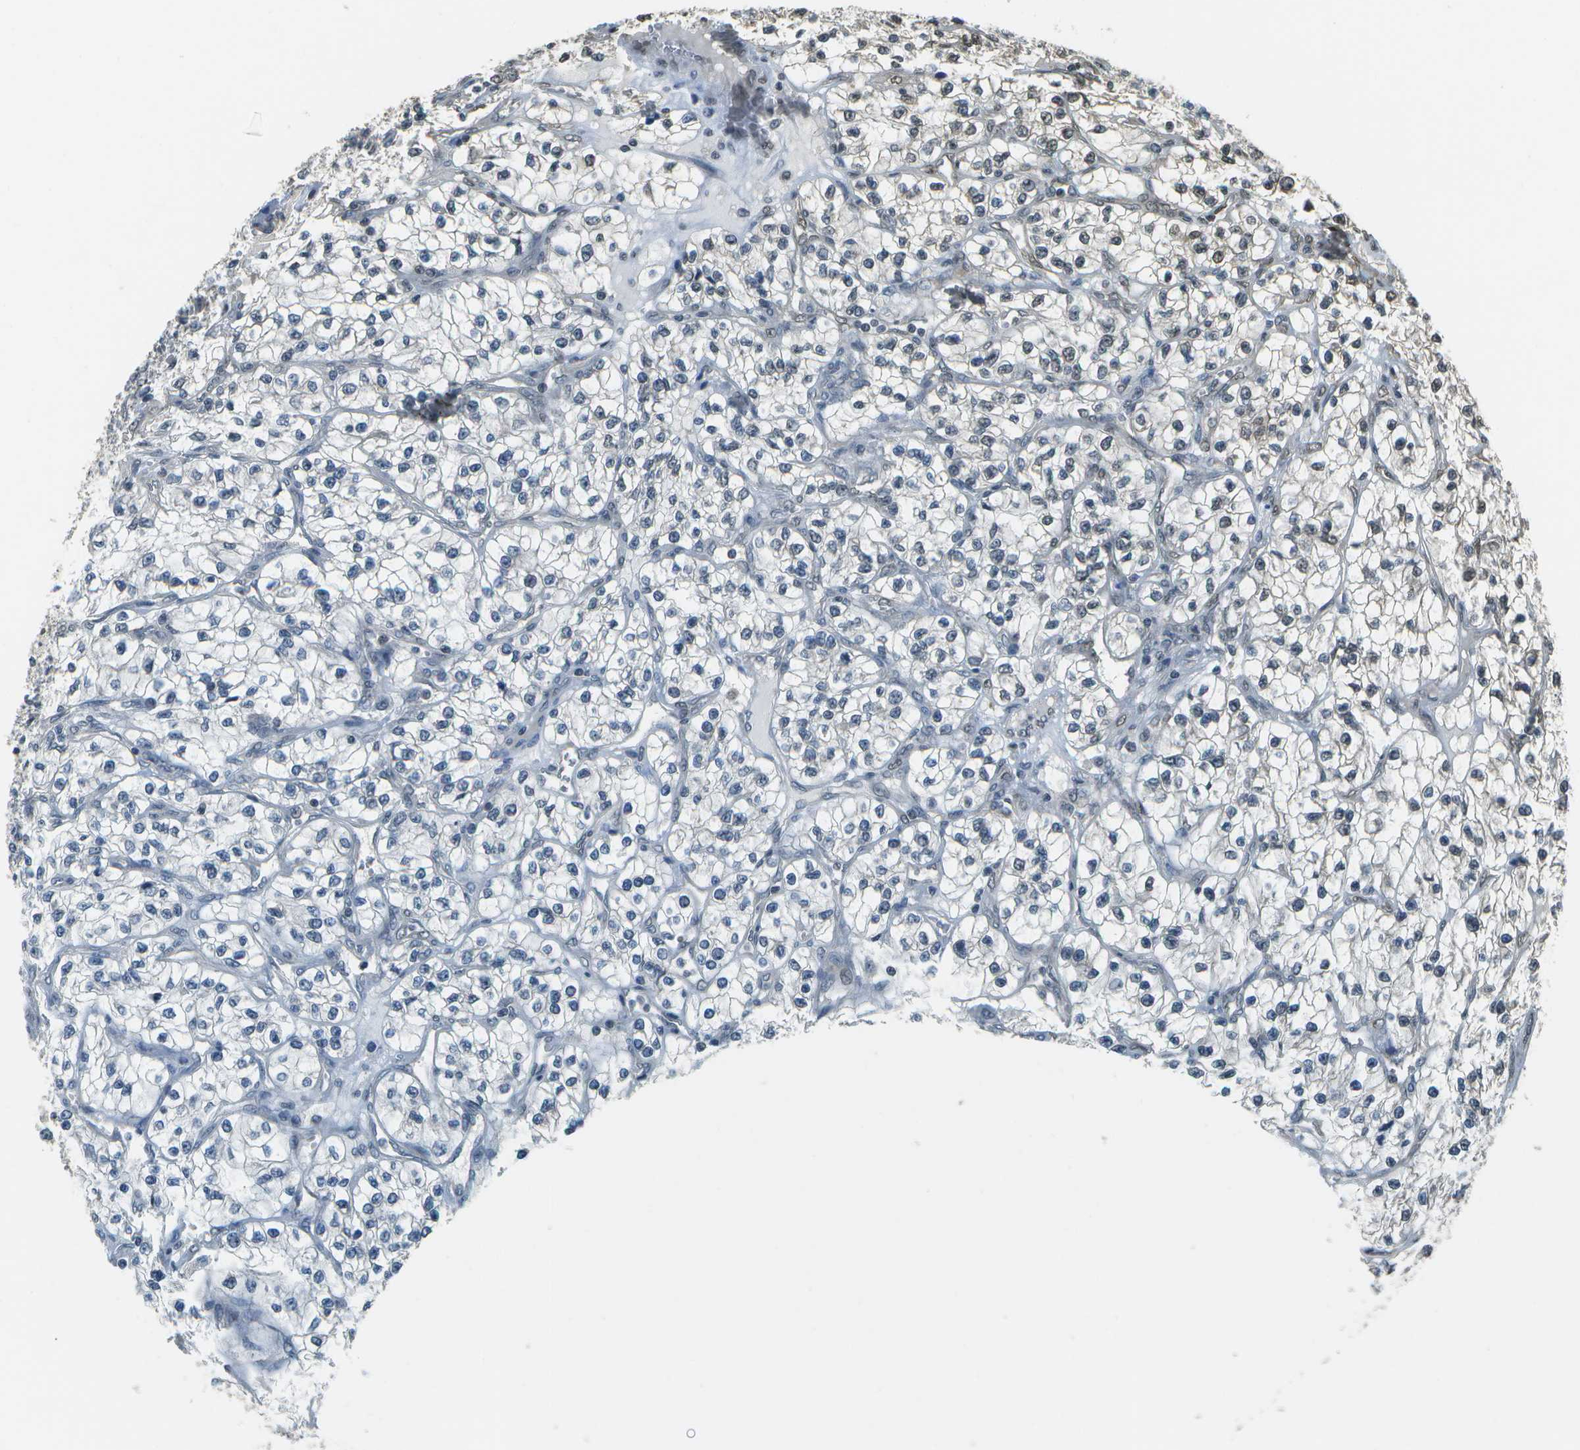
{"staining": {"intensity": "weak", "quantity": "25%-75%", "location": "nuclear"}, "tissue": "renal cancer", "cell_type": "Tumor cells", "image_type": "cancer", "snomed": [{"axis": "morphology", "description": "Adenocarcinoma, NOS"}, {"axis": "topography", "description": "Kidney"}], "caption": "DAB (3,3'-diaminobenzidine) immunohistochemical staining of human adenocarcinoma (renal) shows weak nuclear protein positivity in about 25%-75% of tumor cells.", "gene": "ABL2", "patient": {"sex": "female", "age": 57}}